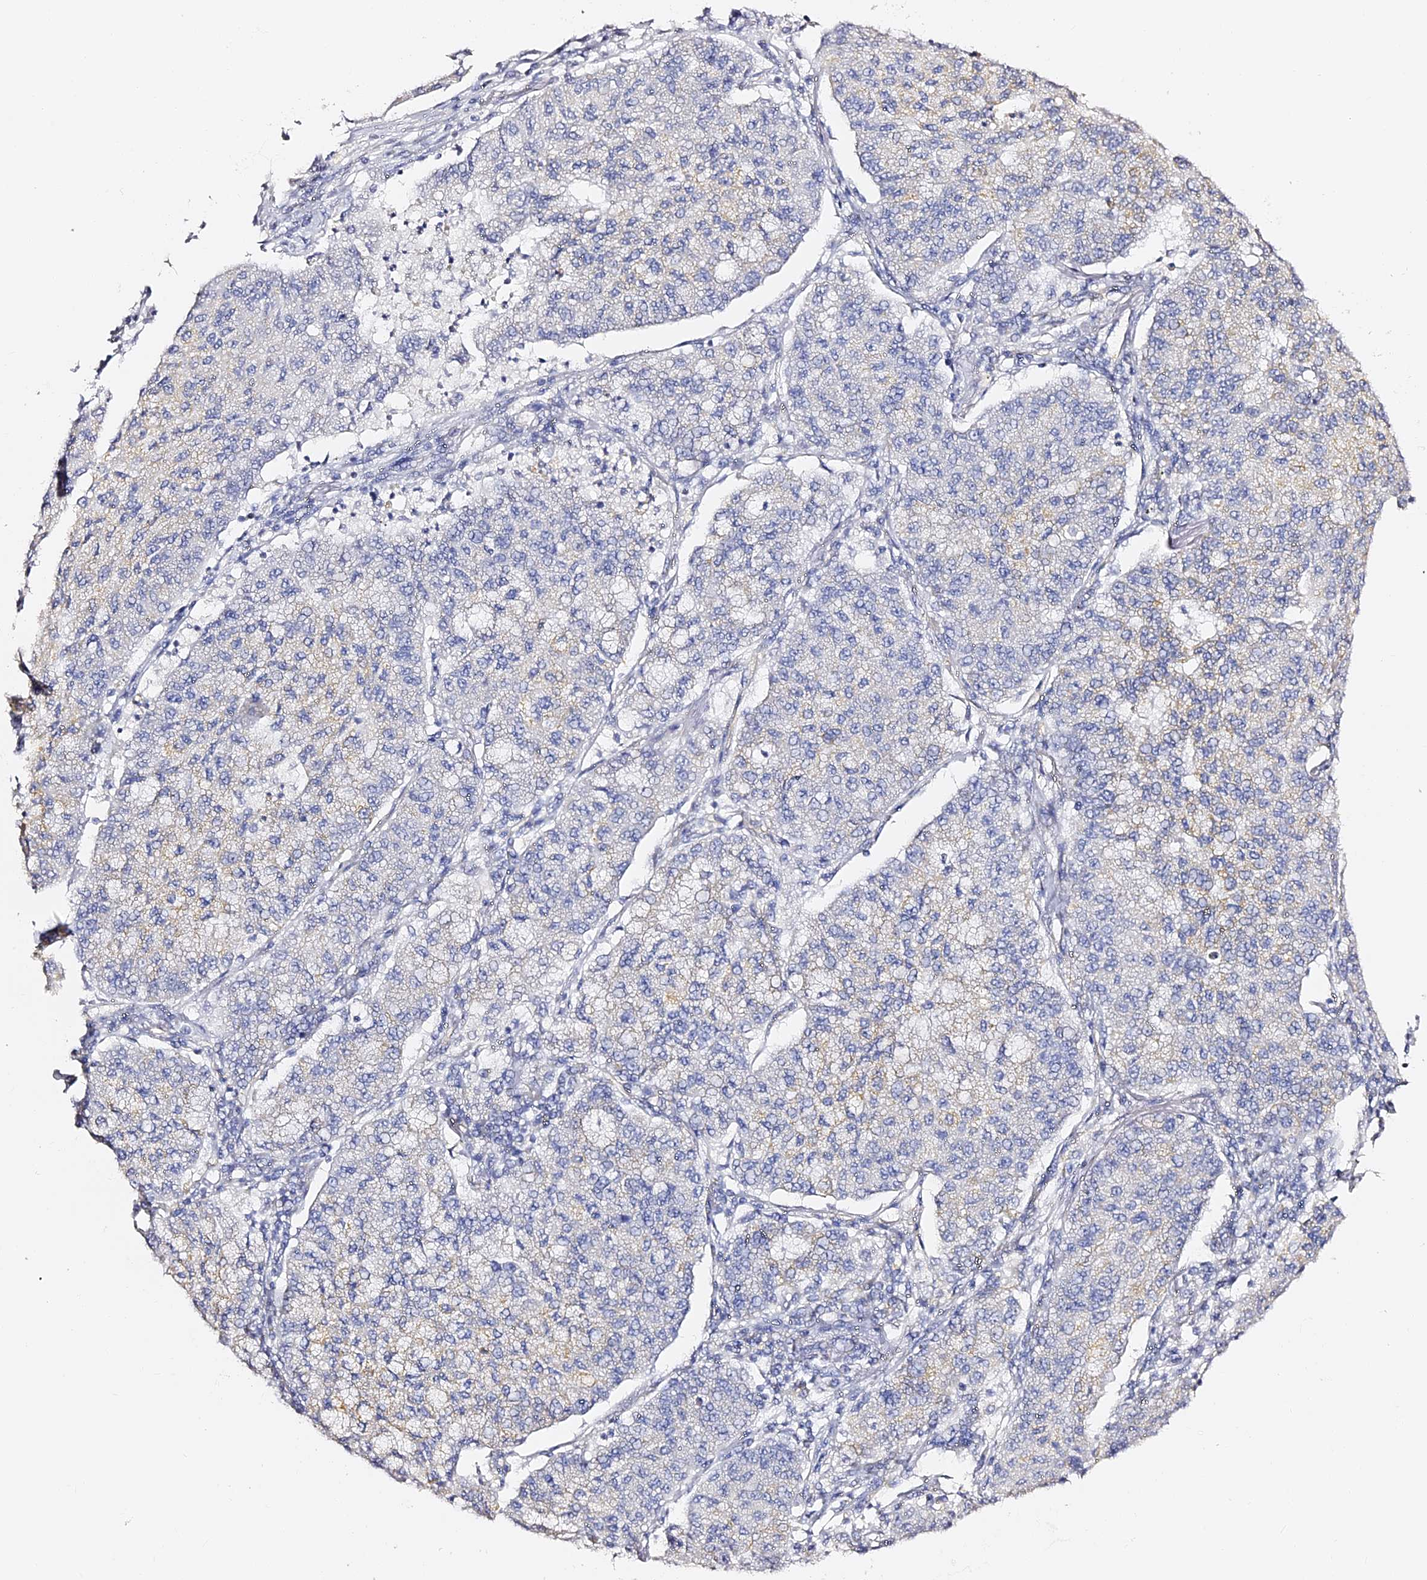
{"staining": {"intensity": "negative", "quantity": "none", "location": "none"}, "tissue": "lung cancer", "cell_type": "Tumor cells", "image_type": "cancer", "snomed": [{"axis": "morphology", "description": "Squamous cell carcinoma, NOS"}, {"axis": "topography", "description": "Lung"}], "caption": "DAB immunohistochemical staining of human squamous cell carcinoma (lung) displays no significant positivity in tumor cells.", "gene": "SLC1A3", "patient": {"sex": "male", "age": 74}}